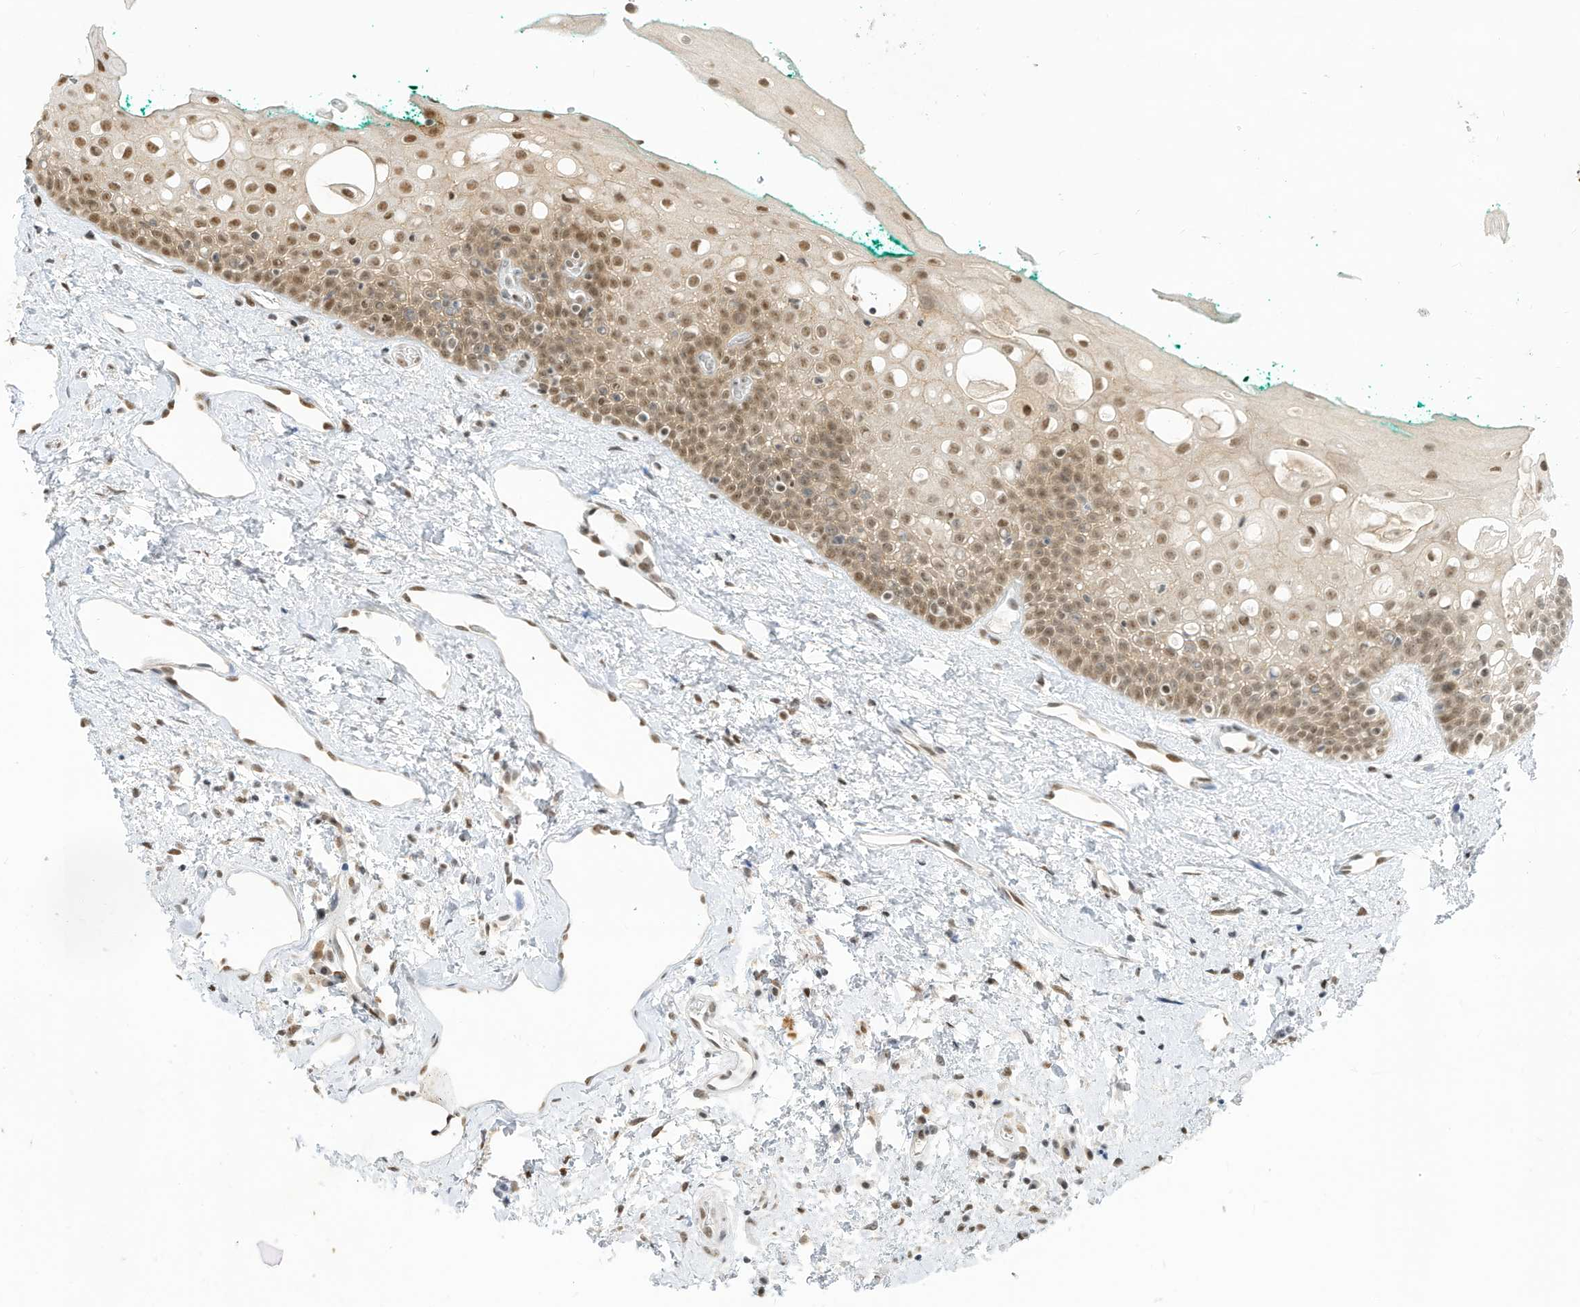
{"staining": {"intensity": "moderate", "quantity": ">75%", "location": "nuclear"}, "tissue": "oral mucosa", "cell_type": "Squamous epithelial cells", "image_type": "normal", "snomed": [{"axis": "morphology", "description": "Normal tissue, NOS"}, {"axis": "topography", "description": "Oral tissue"}], "caption": "Squamous epithelial cells display moderate nuclear staining in about >75% of cells in benign oral mucosa. The protein is shown in brown color, while the nuclei are stained blue.", "gene": "NHSL1", "patient": {"sex": "female", "age": 70}}